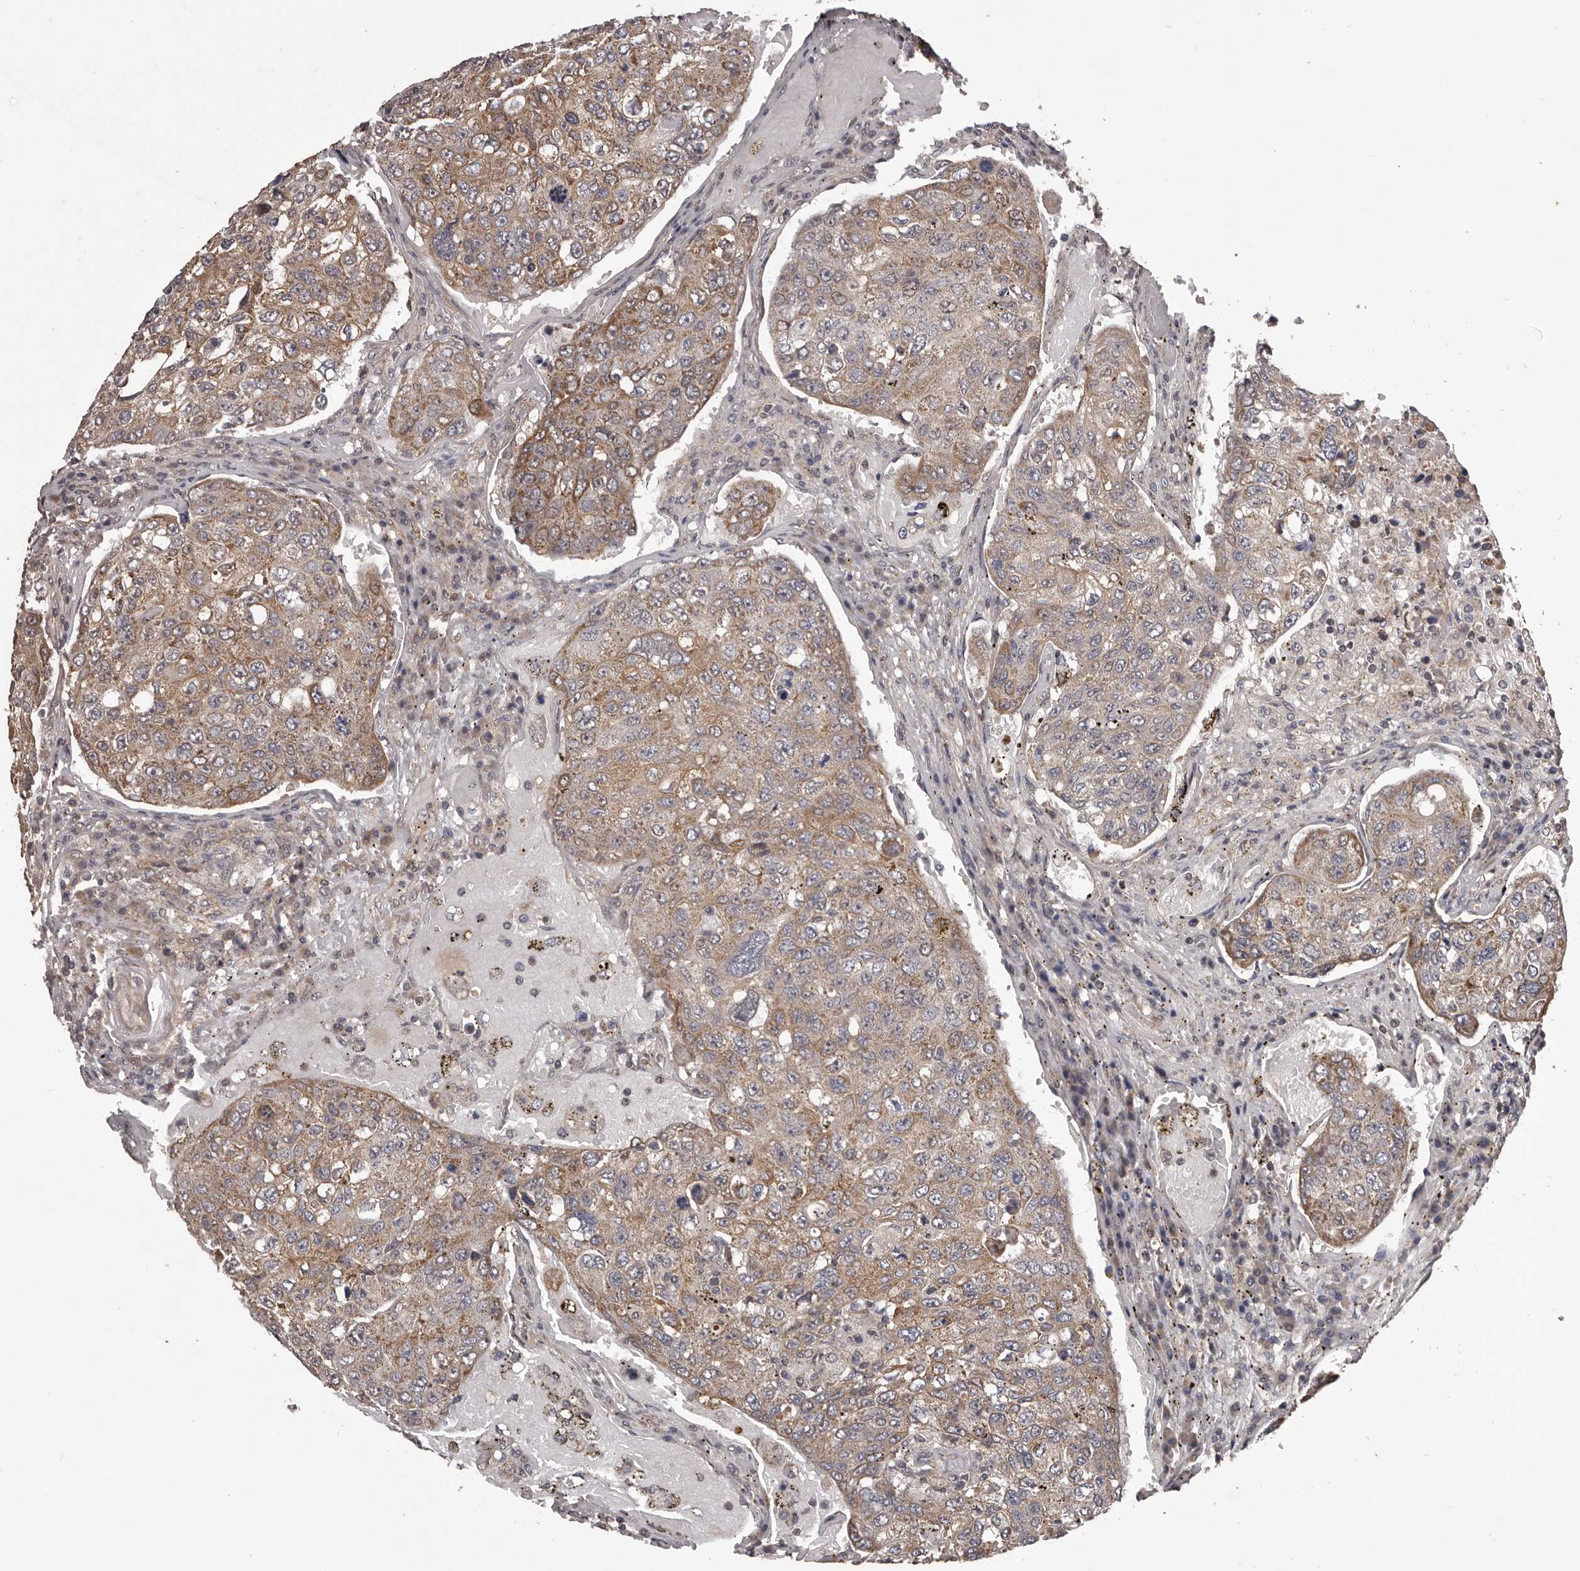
{"staining": {"intensity": "moderate", "quantity": "25%-75%", "location": "cytoplasmic/membranous"}, "tissue": "urothelial cancer", "cell_type": "Tumor cells", "image_type": "cancer", "snomed": [{"axis": "morphology", "description": "Urothelial carcinoma, High grade"}, {"axis": "topography", "description": "Lymph node"}, {"axis": "topography", "description": "Urinary bladder"}], "caption": "The immunohistochemical stain highlights moderate cytoplasmic/membranous staining in tumor cells of urothelial cancer tissue. (DAB (3,3'-diaminobenzidine) IHC, brown staining for protein, blue staining for nuclei).", "gene": "CELF3", "patient": {"sex": "male", "age": 51}}